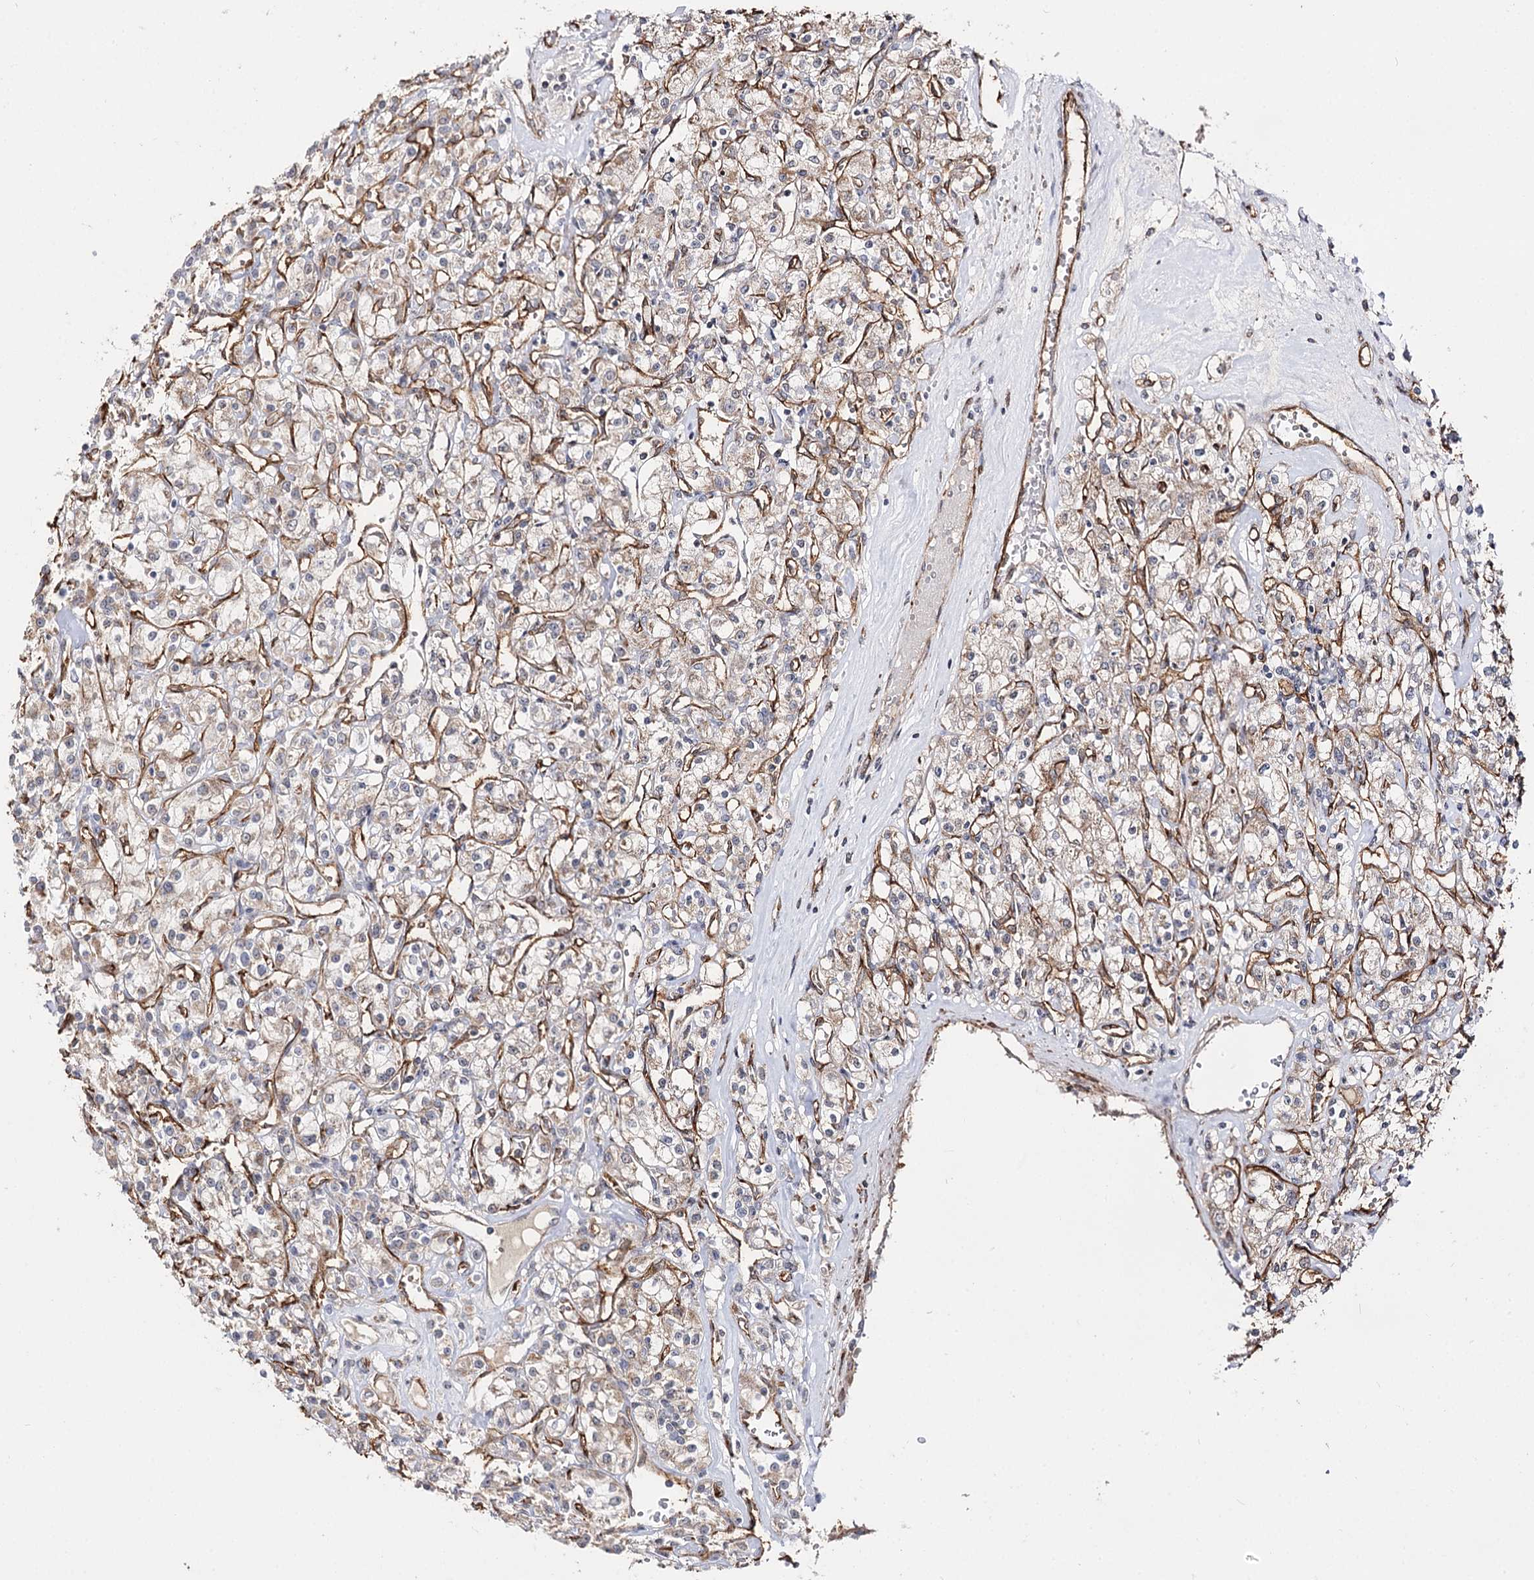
{"staining": {"intensity": "weak", "quantity": "25%-75%", "location": "cytoplasmic/membranous"}, "tissue": "renal cancer", "cell_type": "Tumor cells", "image_type": "cancer", "snomed": [{"axis": "morphology", "description": "Adenocarcinoma, NOS"}, {"axis": "topography", "description": "Kidney"}], "caption": "Renal adenocarcinoma stained with a protein marker displays weak staining in tumor cells.", "gene": "CBR4", "patient": {"sex": "female", "age": 59}}